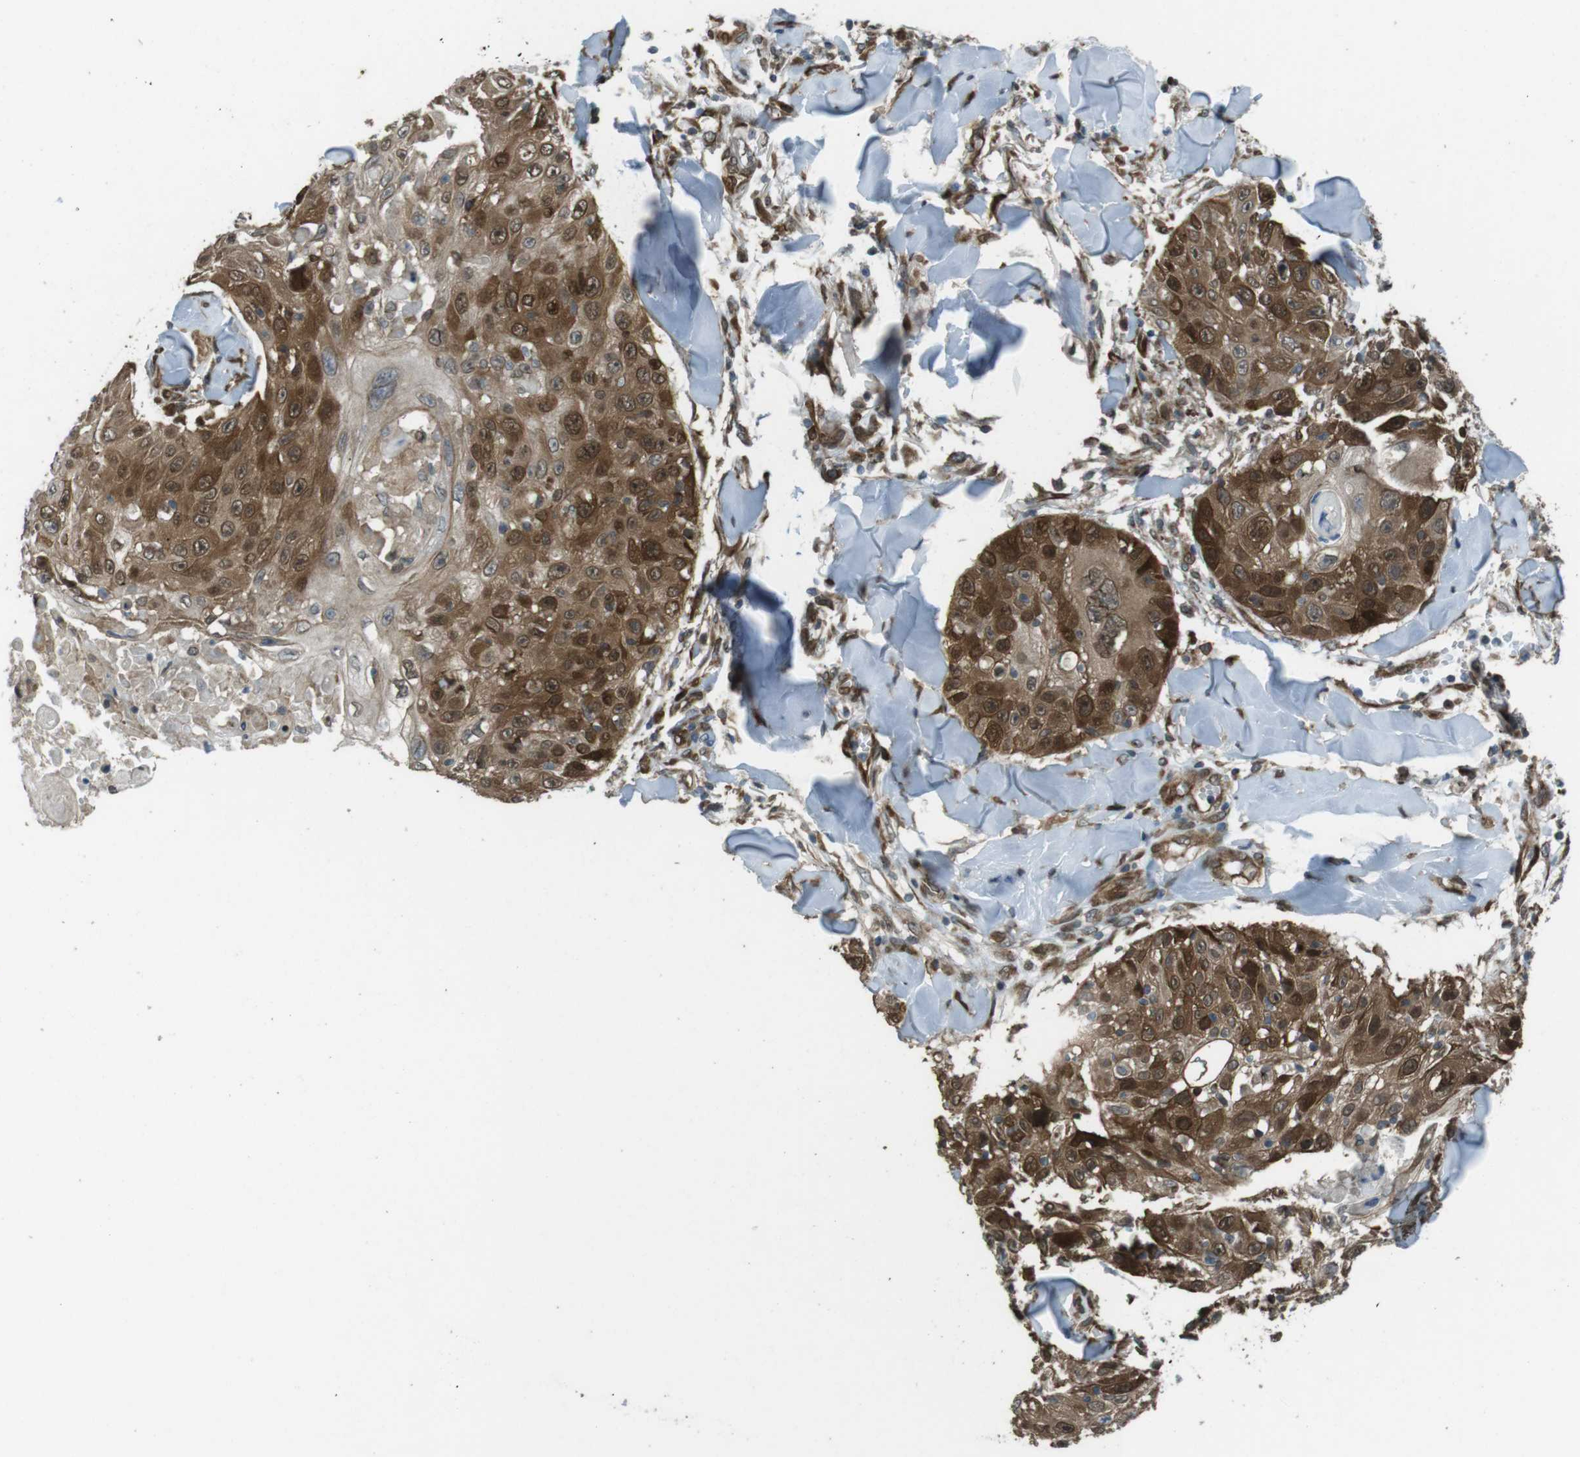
{"staining": {"intensity": "strong", "quantity": "25%-75%", "location": "cytoplasmic/membranous,nuclear"}, "tissue": "skin cancer", "cell_type": "Tumor cells", "image_type": "cancer", "snomed": [{"axis": "morphology", "description": "Squamous cell carcinoma, NOS"}, {"axis": "topography", "description": "Skin"}], "caption": "Human skin squamous cell carcinoma stained with a brown dye reveals strong cytoplasmic/membranous and nuclear positive positivity in about 25%-75% of tumor cells.", "gene": "ZNF330", "patient": {"sex": "male", "age": 86}}